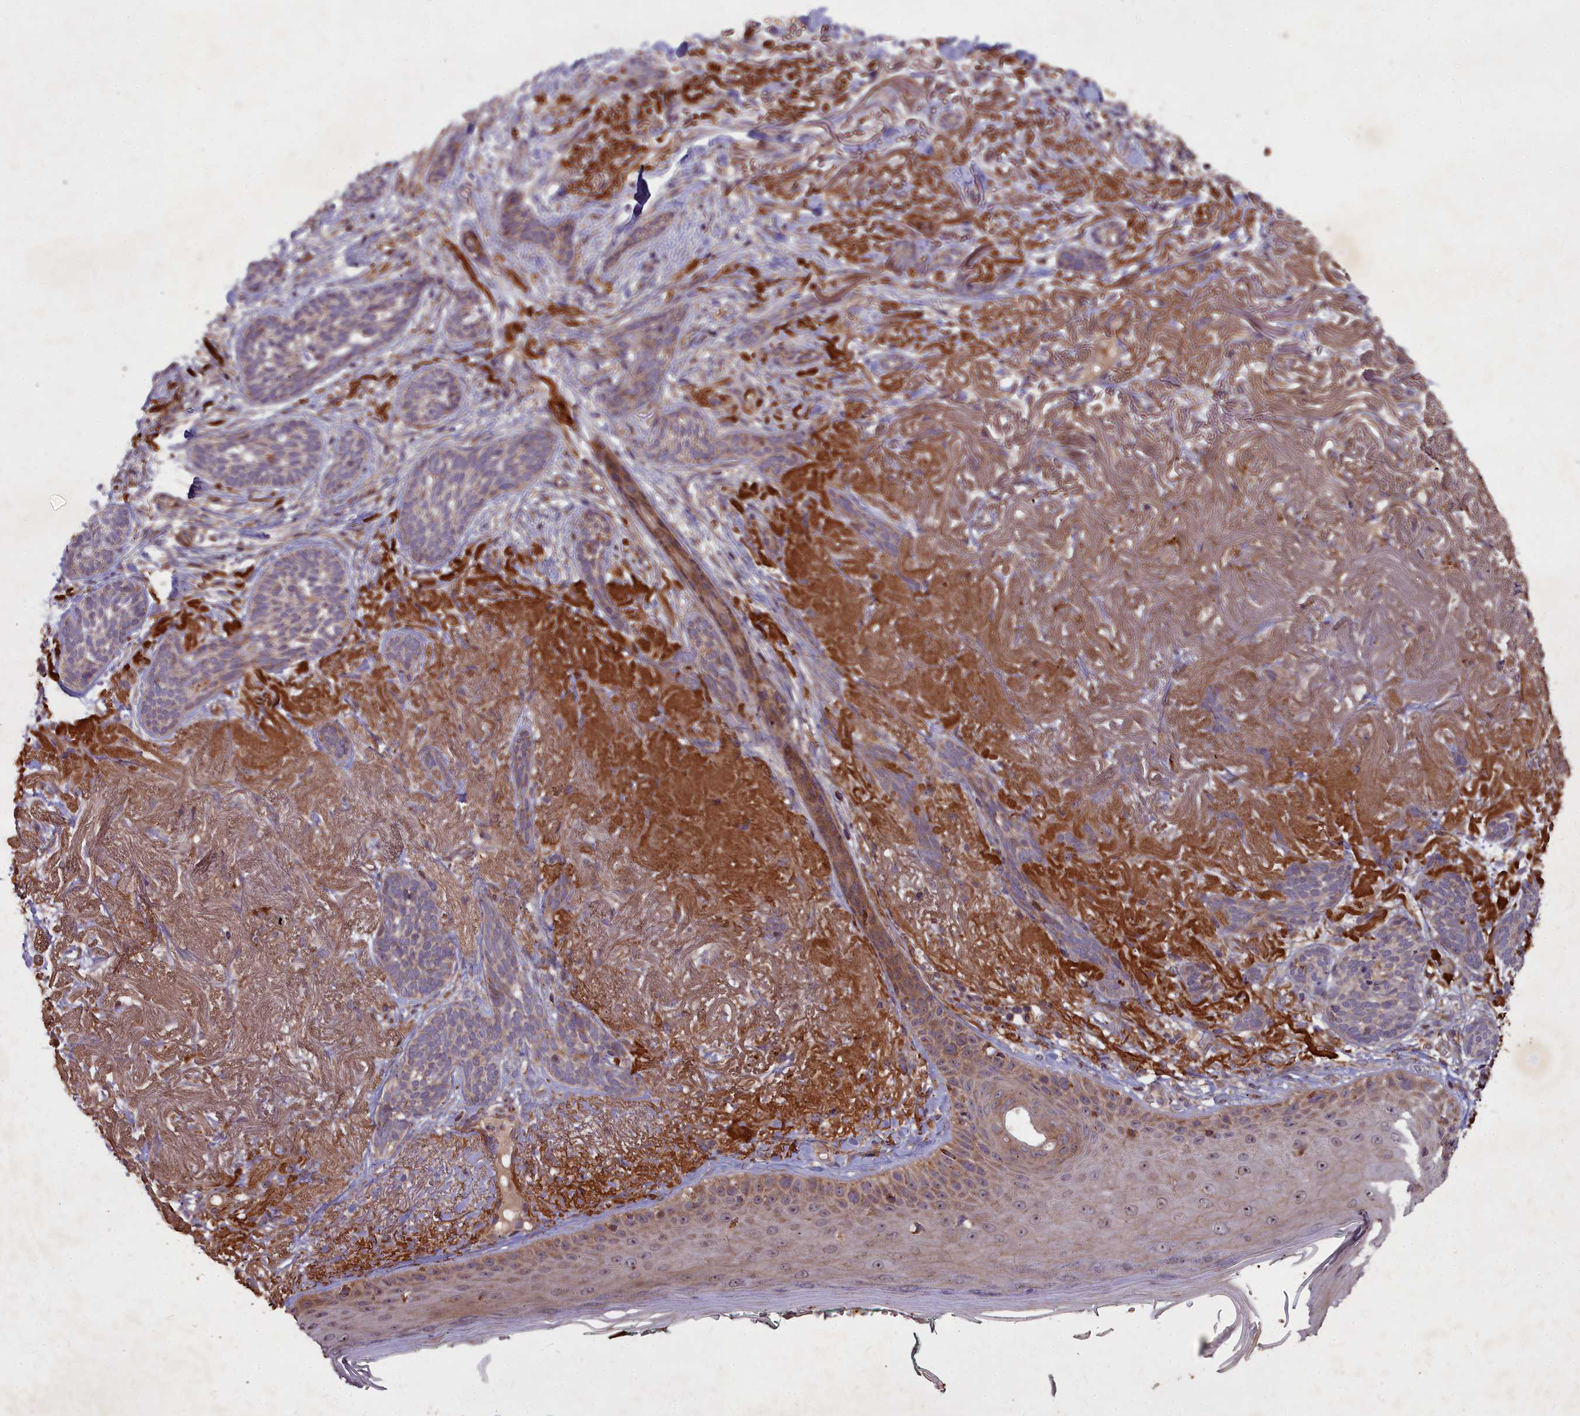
{"staining": {"intensity": "weak", "quantity": ">75%", "location": "cytoplasmic/membranous"}, "tissue": "skin cancer", "cell_type": "Tumor cells", "image_type": "cancer", "snomed": [{"axis": "morphology", "description": "Basal cell carcinoma"}, {"axis": "topography", "description": "Skin"}], "caption": "IHC micrograph of neoplastic tissue: human skin cancer (basal cell carcinoma) stained using immunohistochemistry (IHC) displays low levels of weak protein expression localized specifically in the cytoplasmic/membranous of tumor cells, appearing as a cytoplasmic/membranous brown color.", "gene": "COX11", "patient": {"sex": "male", "age": 71}}